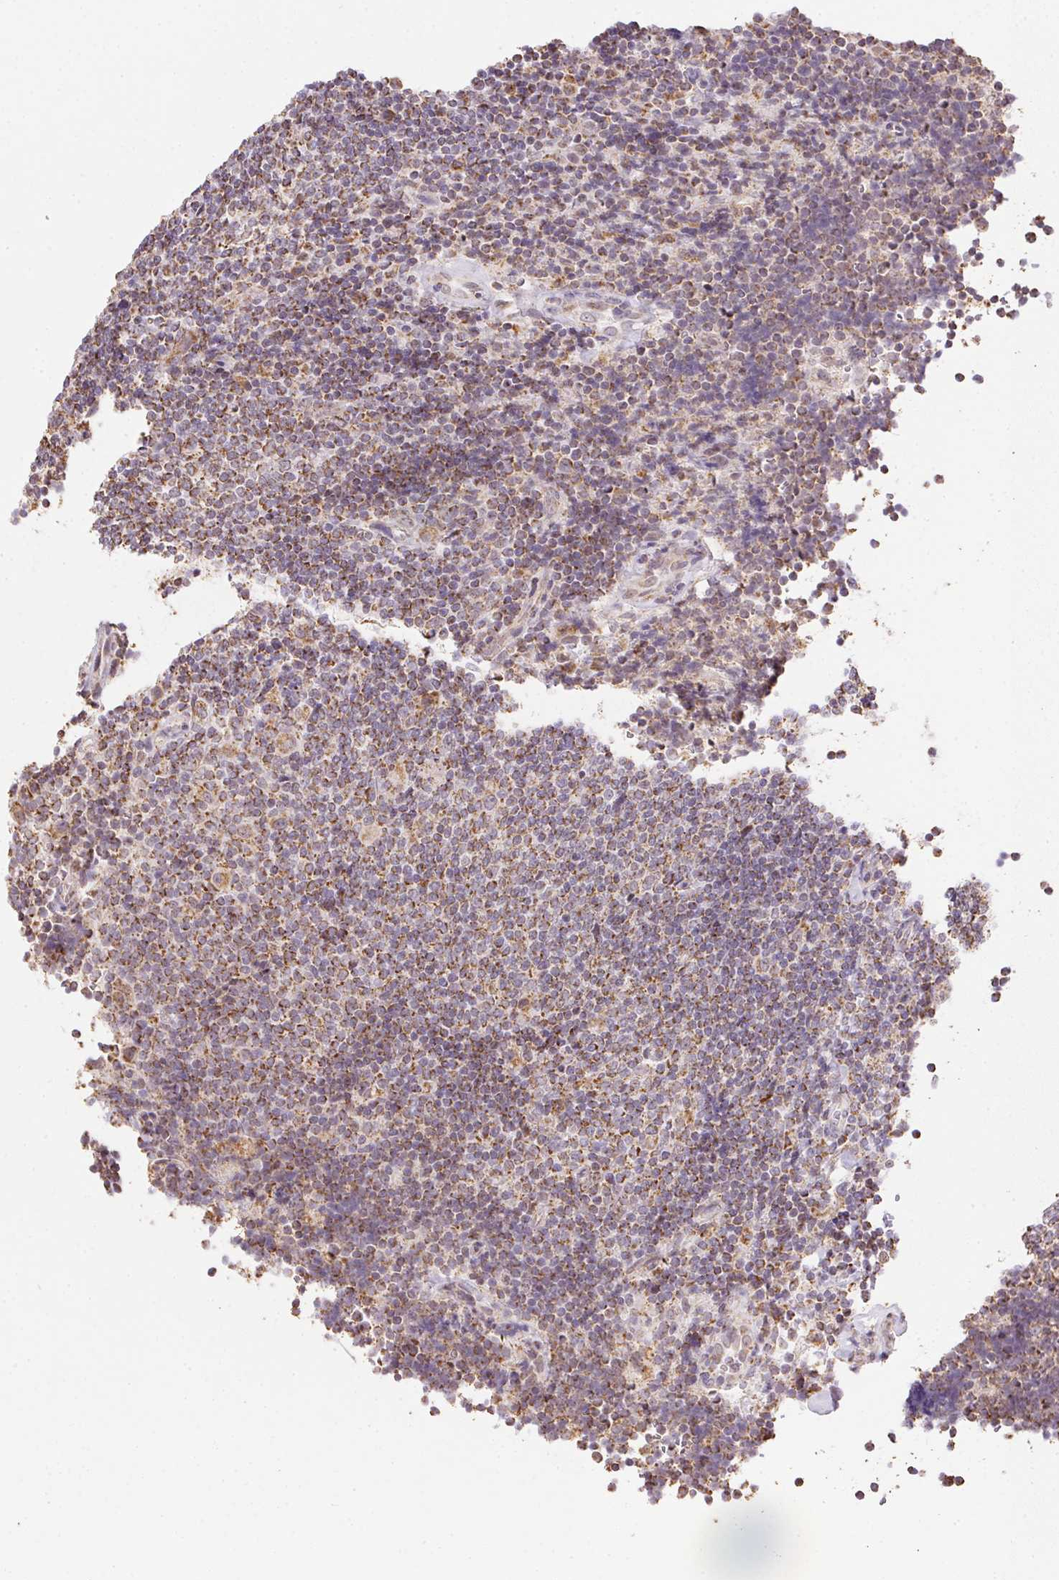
{"staining": {"intensity": "moderate", "quantity": ">75%", "location": "cytoplasmic/membranous"}, "tissue": "lymphoma", "cell_type": "Tumor cells", "image_type": "cancer", "snomed": [{"axis": "morphology", "description": "Malignant lymphoma, non-Hodgkin's type, Low grade"}, {"axis": "topography", "description": "Lymph node"}], "caption": "Immunohistochemical staining of malignant lymphoma, non-Hodgkin's type (low-grade) demonstrates moderate cytoplasmic/membranous protein staining in approximately >75% of tumor cells.", "gene": "MAPK11", "patient": {"sex": "male", "age": 52}}